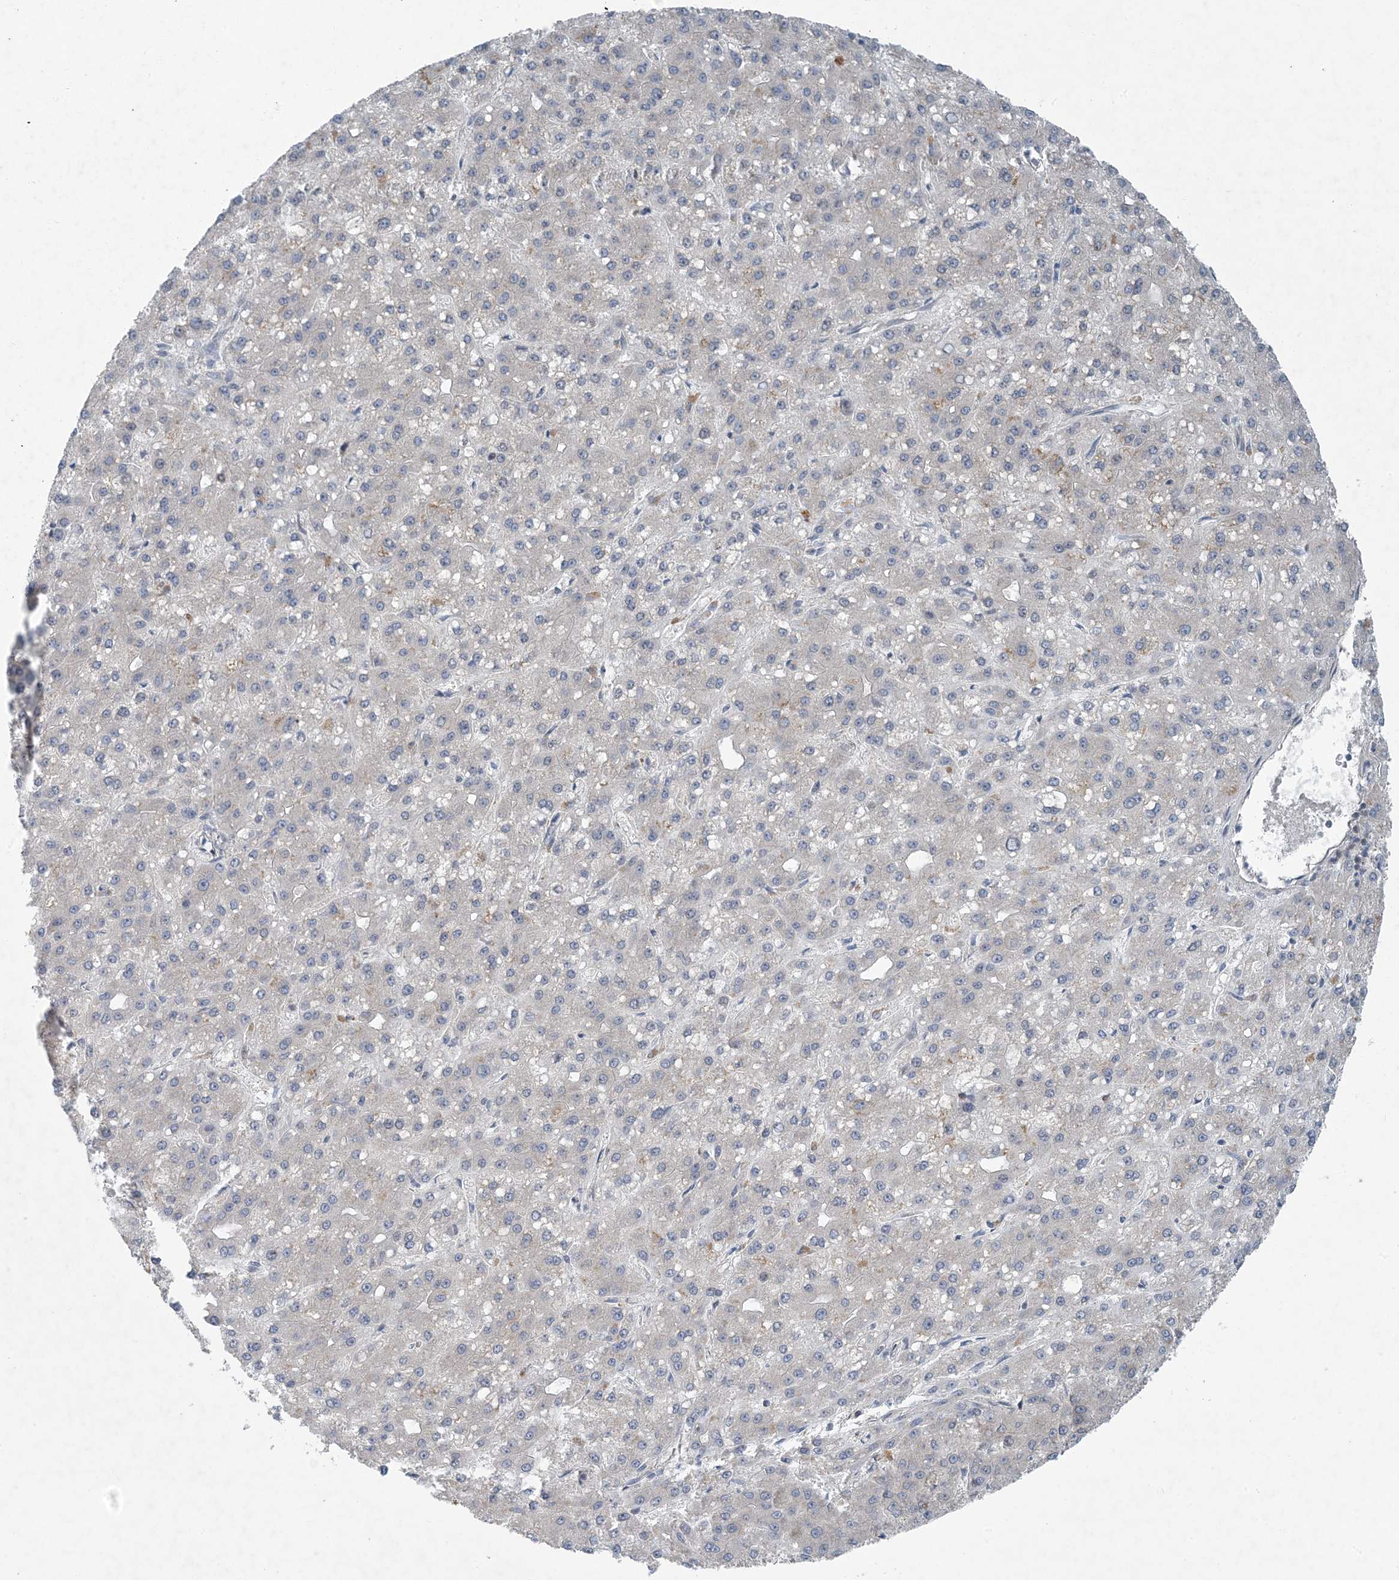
{"staining": {"intensity": "negative", "quantity": "none", "location": "none"}, "tissue": "liver cancer", "cell_type": "Tumor cells", "image_type": "cancer", "snomed": [{"axis": "morphology", "description": "Carcinoma, Hepatocellular, NOS"}, {"axis": "topography", "description": "Liver"}], "caption": "An image of human liver cancer is negative for staining in tumor cells. (DAB (3,3'-diaminobenzidine) IHC with hematoxylin counter stain).", "gene": "HIKESHI", "patient": {"sex": "male", "age": 67}}